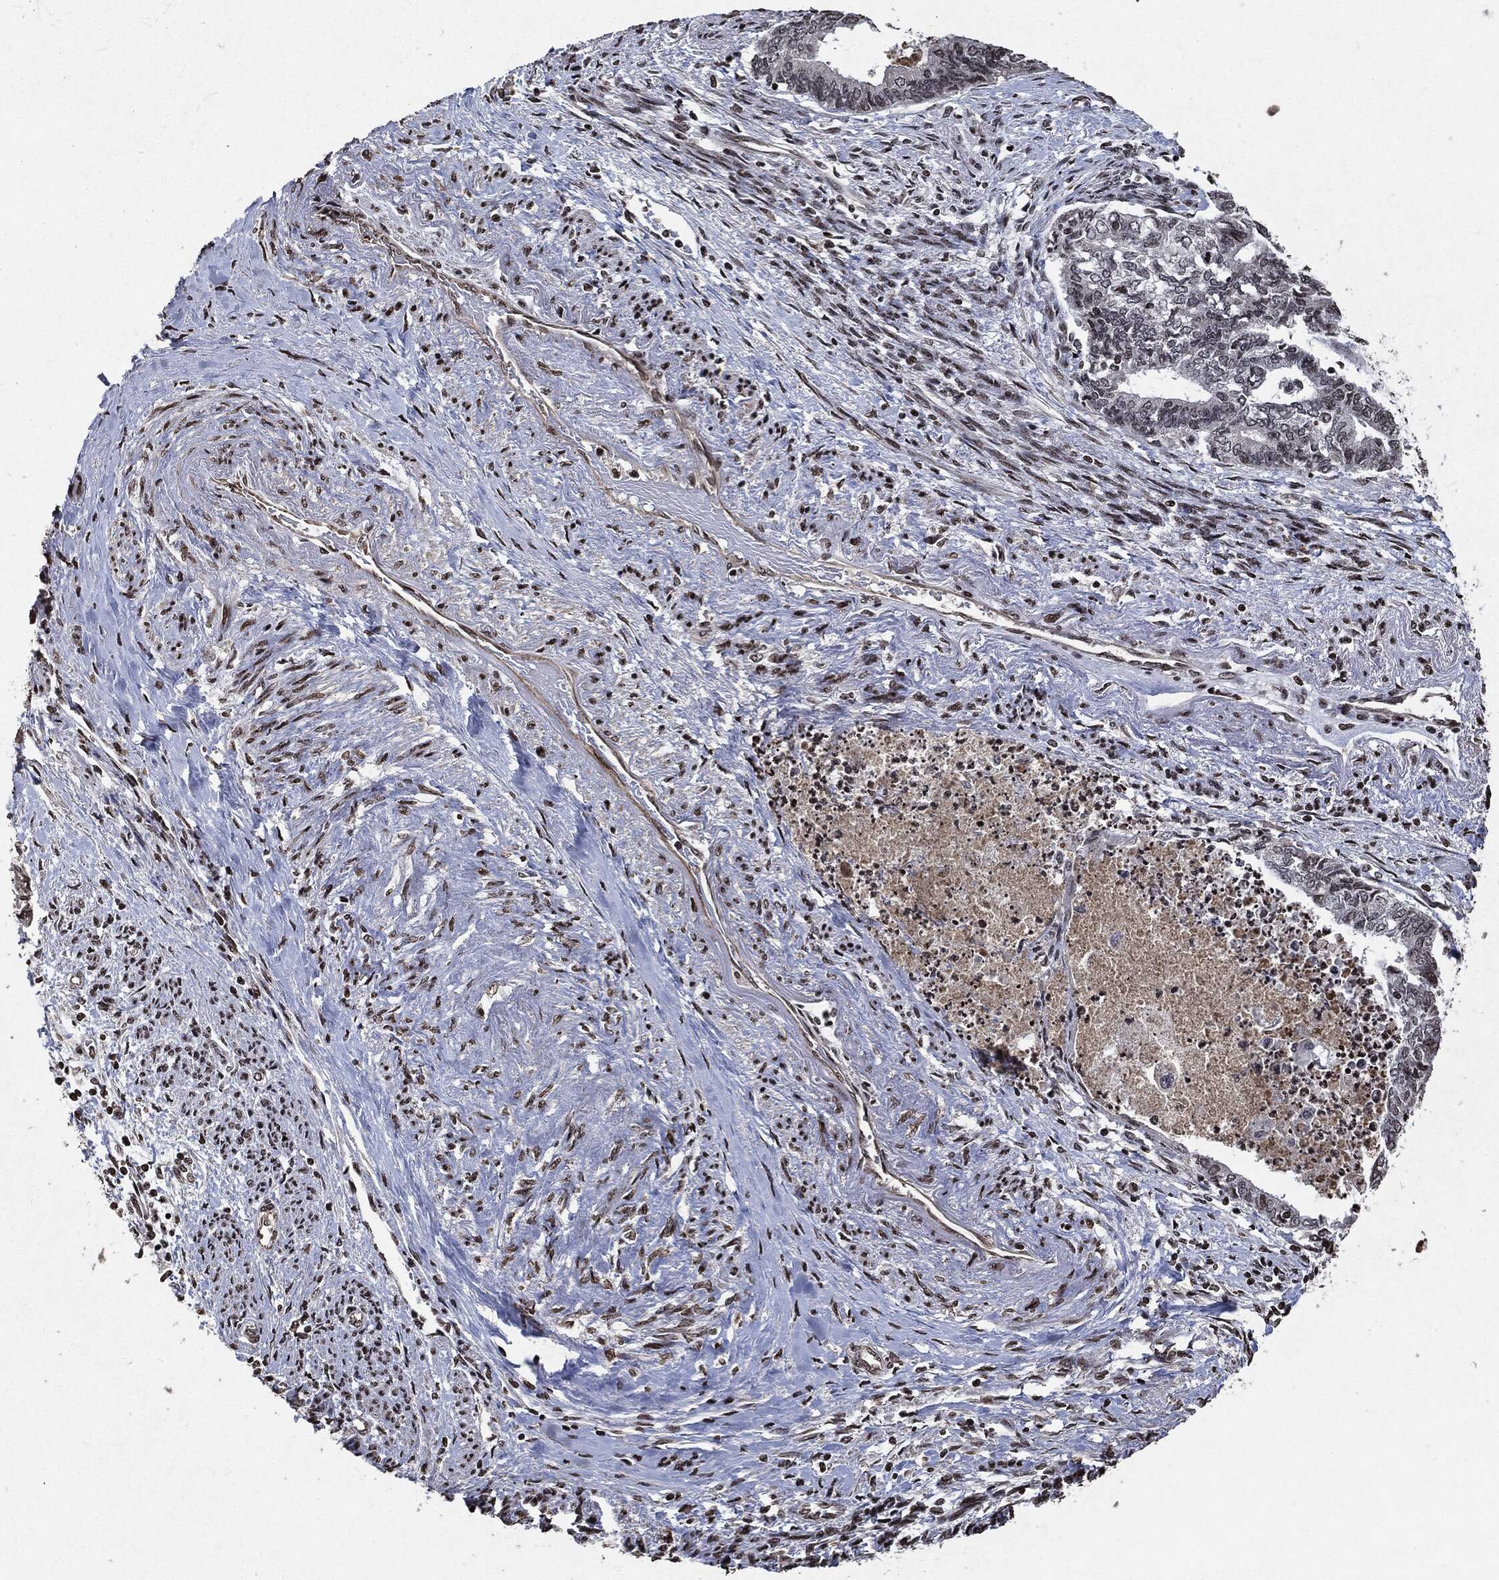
{"staining": {"intensity": "negative", "quantity": "none", "location": "none"}, "tissue": "endometrial cancer", "cell_type": "Tumor cells", "image_type": "cancer", "snomed": [{"axis": "morphology", "description": "Adenocarcinoma, NOS"}, {"axis": "topography", "description": "Endometrium"}], "caption": "Human endometrial cancer (adenocarcinoma) stained for a protein using immunohistochemistry reveals no staining in tumor cells.", "gene": "JUN", "patient": {"sex": "female", "age": 65}}